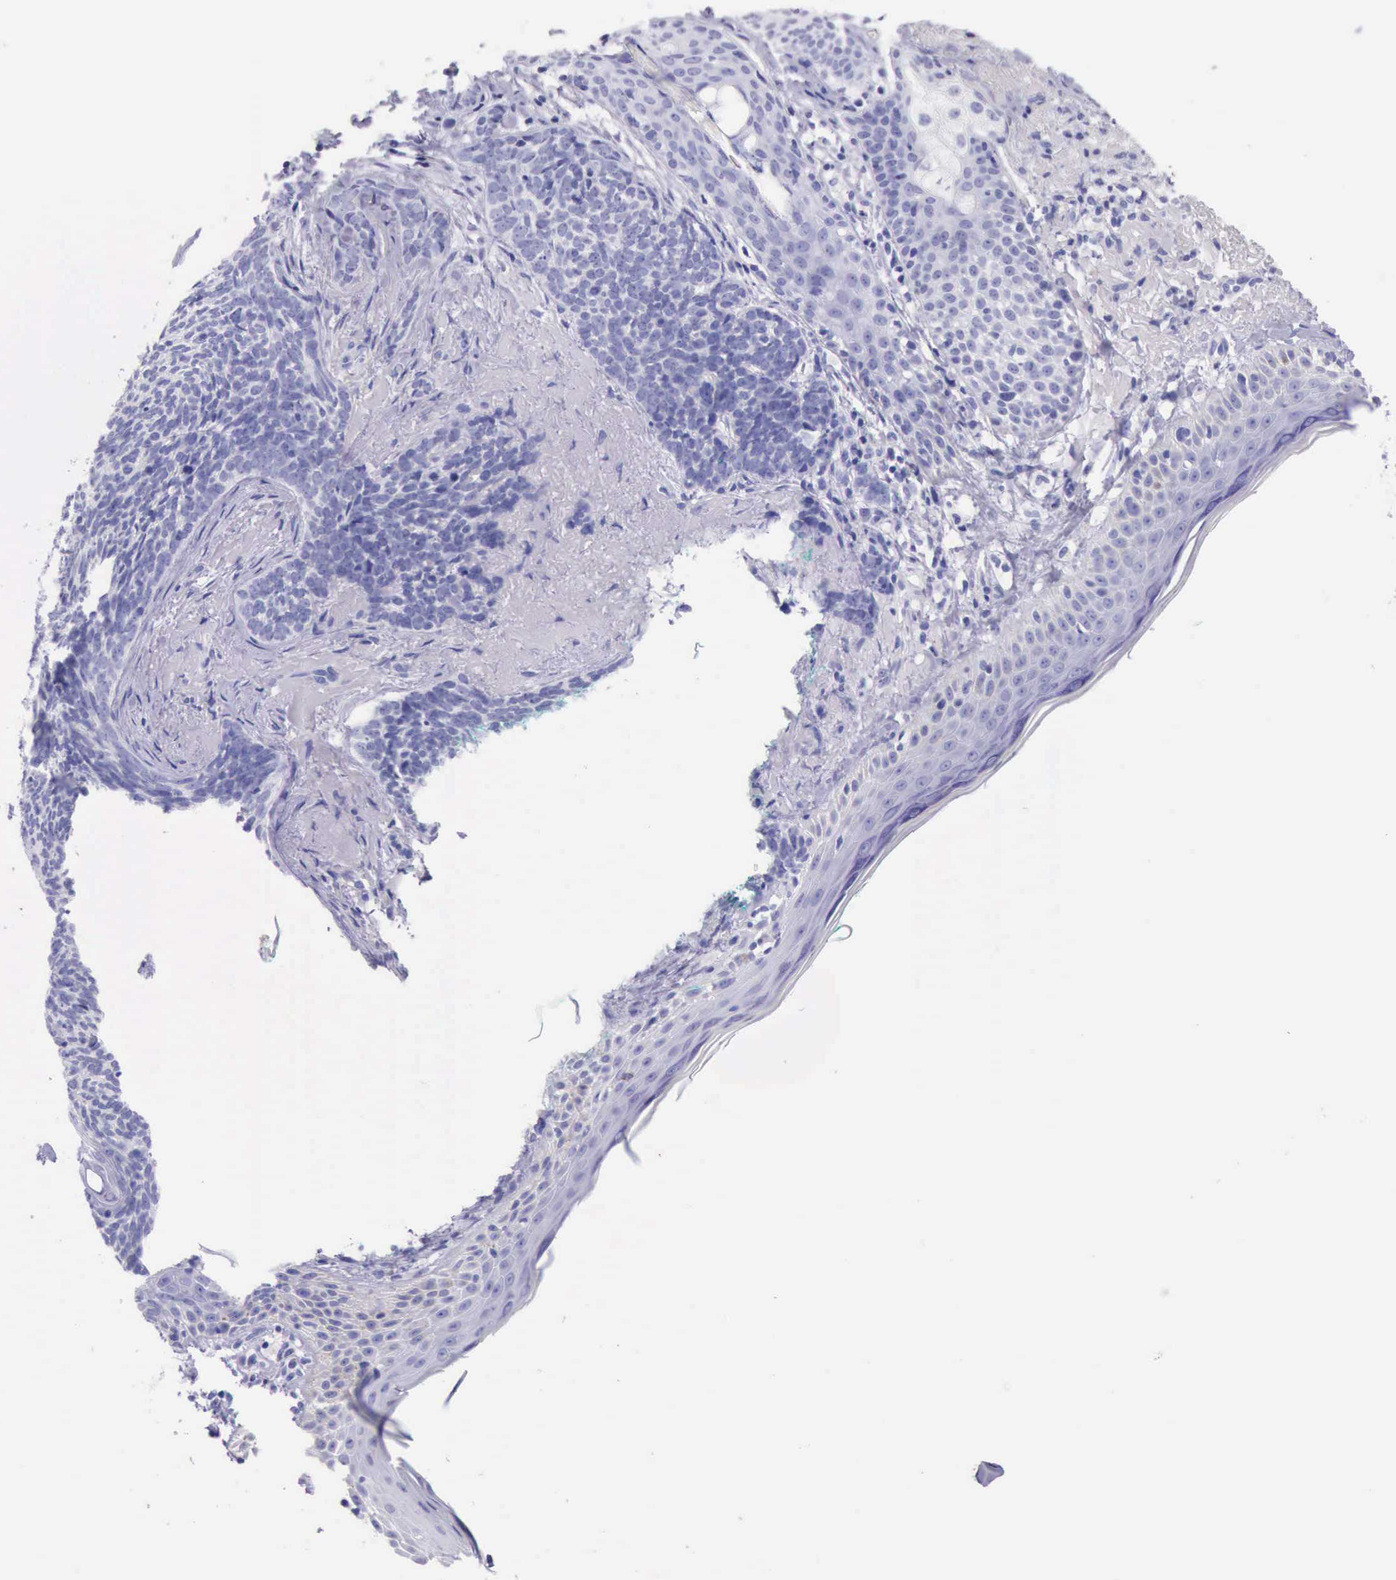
{"staining": {"intensity": "negative", "quantity": "none", "location": "none"}, "tissue": "skin cancer", "cell_type": "Tumor cells", "image_type": "cancer", "snomed": [{"axis": "morphology", "description": "Basal cell carcinoma"}, {"axis": "topography", "description": "Skin"}], "caption": "This histopathology image is of skin basal cell carcinoma stained with immunohistochemistry to label a protein in brown with the nuclei are counter-stained blue. There is no positivity in tumor cells. Nuclei are stained in blue.", "gene": "KRT8", "patient": {"sex": "female", "age": 81}}